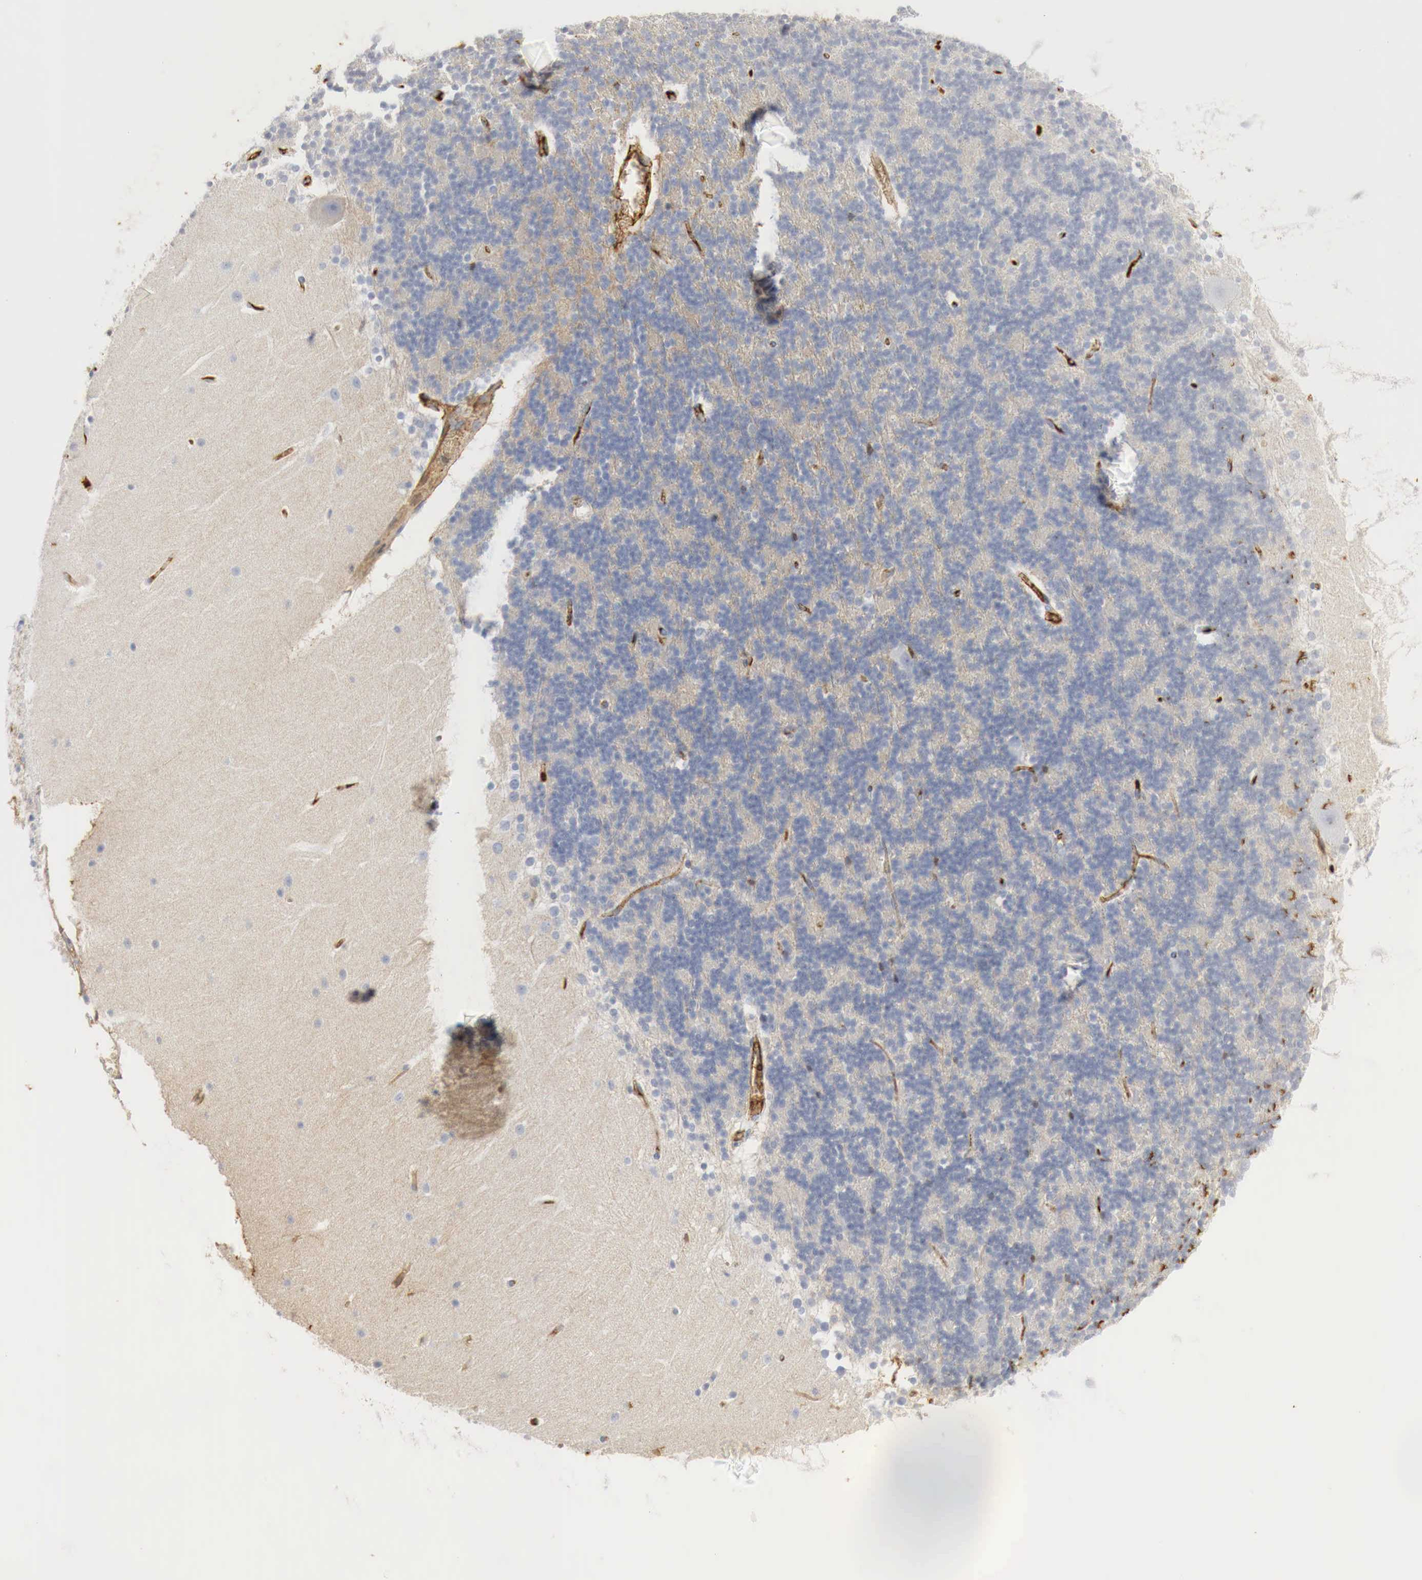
{"staining": {"intensity": "negative", "quantity": "none", "location": "none"}, "tissue": "cerebellum", "cell_type": "Cells in granular layer", "image_type": "normal", "snomed": [{"axis": "morphology", "description": "Normal tissue, NOS"}, {"axis": "topography", "description": "Cerebellum"}], "caption": "Immunohistochemistry (IHC) of normal cerebellum reveals no staining in cells in granular layer.", "gene": "IGLC3", "patient": {"sex": "female", "age": 19}}